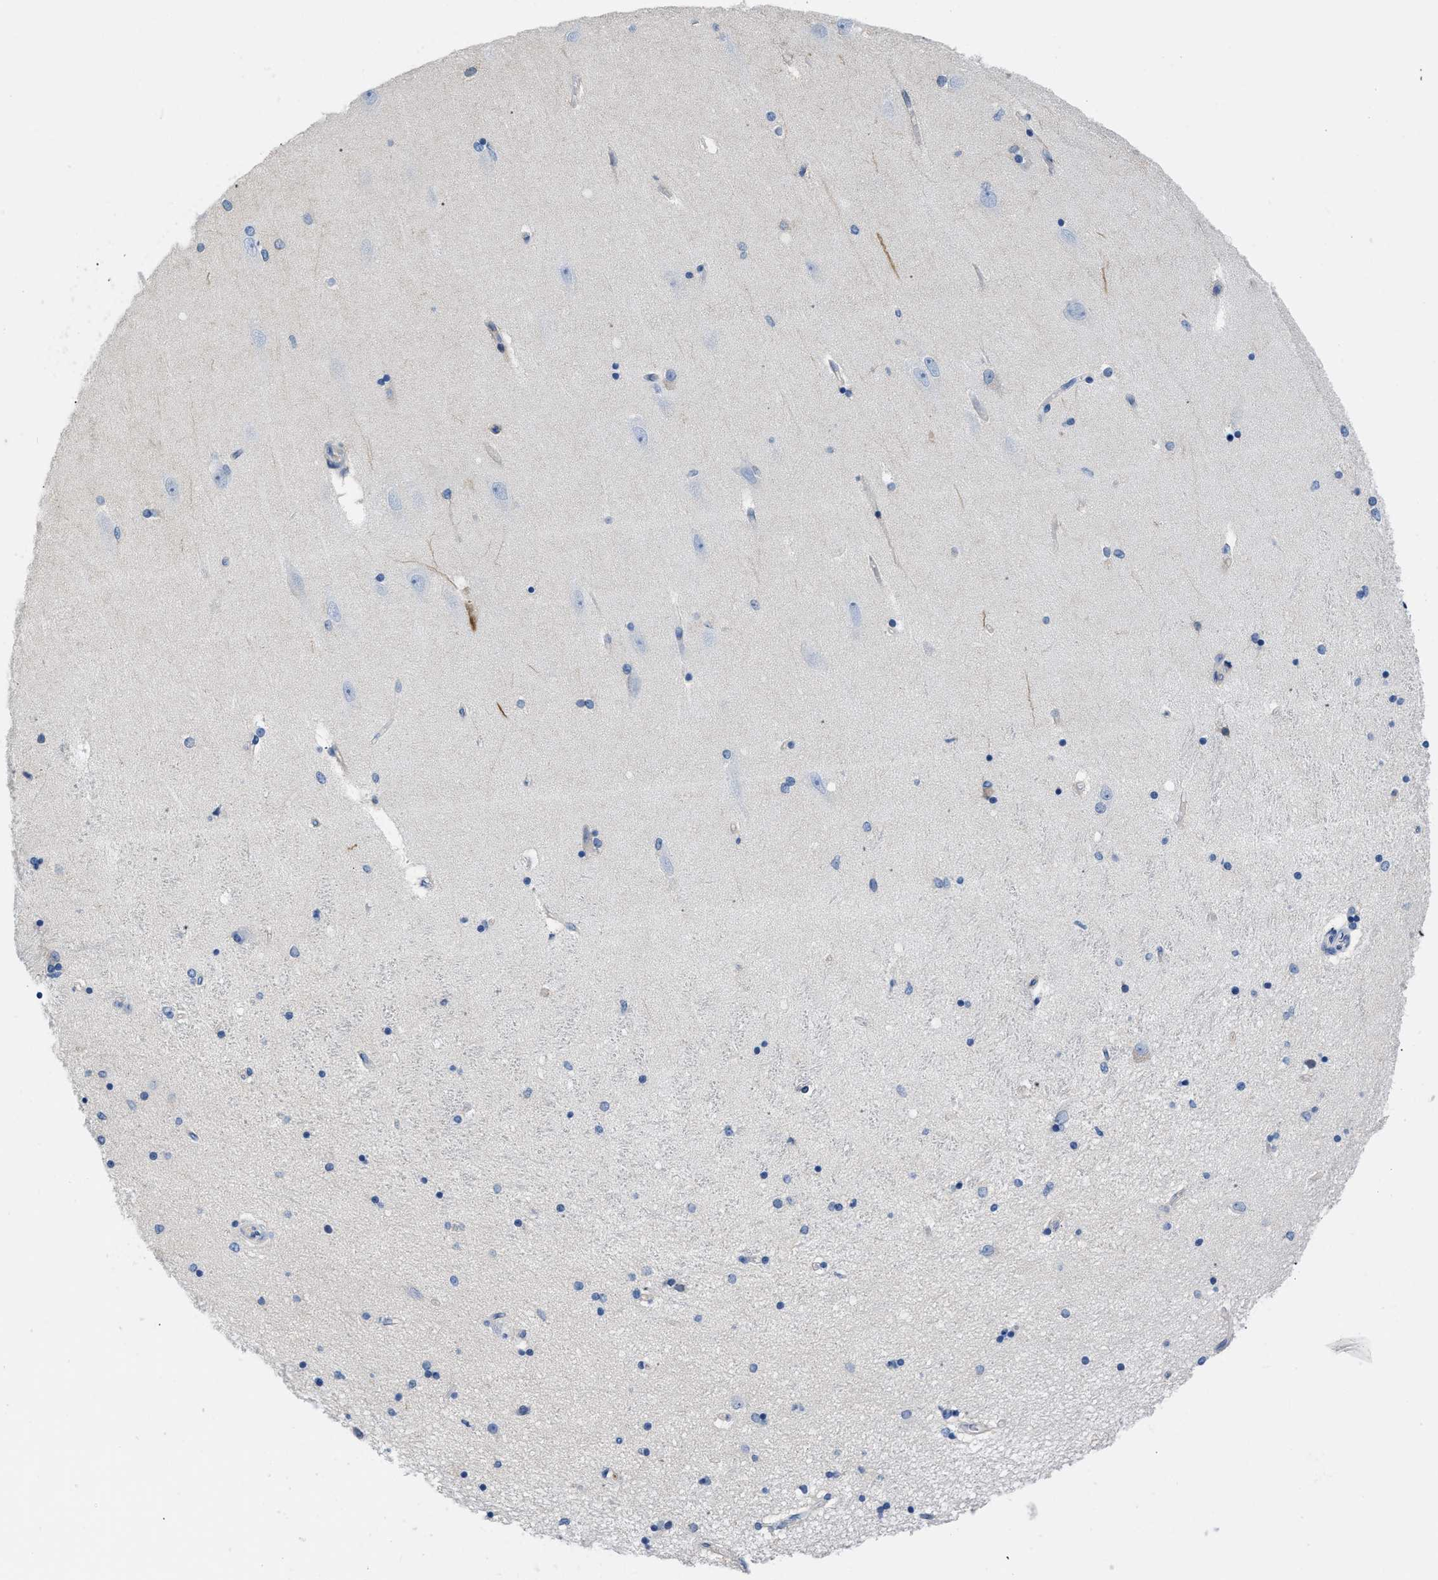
{"staining": {"intensity": "negative", "quantity": "none", "location": "none"}, "tissue": "hippocampus", "cell_type": "Glial cells", "image_type": "normal", "snomed": [{"axis": "morphology", "description": "Normal tissue, NOS"}, {"axis": "topography", "description": "Hippocampus"}], "caption": "IHC micrograph of unremarkable human hippocampus stained for a protein (brown), which demonstrates no positivity in glial cells.", "gene": "BOLL", "patient": {"sex": "female", "age": 54}}